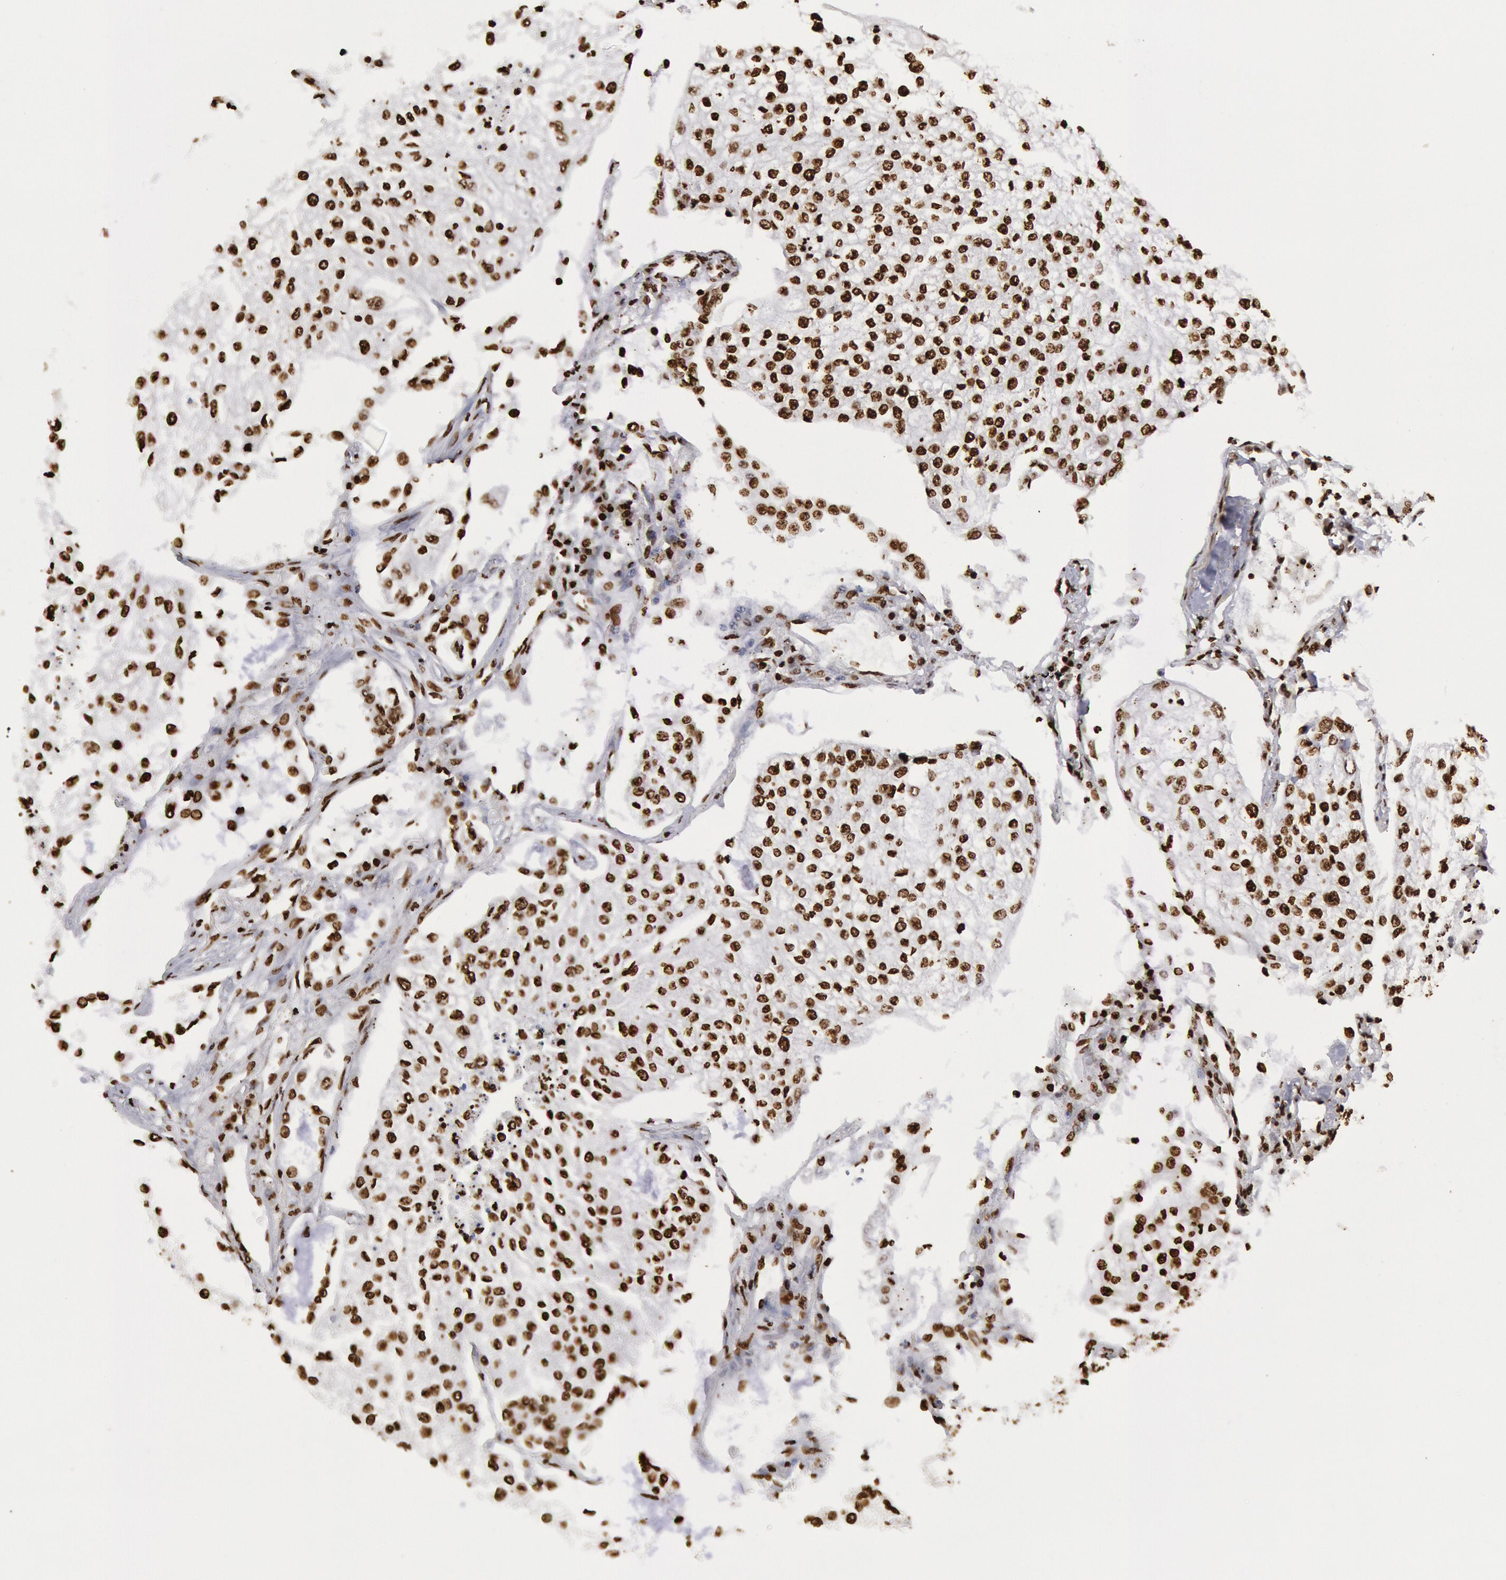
{"staining": {"intensity": "moderate", "quantity": ">75%", "location": "nuclear"}, "tissue": "lung cancer", "cell_type": "Tumor cells", "image_type": "cancer", "snomed": [{"axis": "morphology", "description": "Squamous cell carcinoma, NOS"}, {"axis": "topography", "description": "Lung"}], "caption": "This image reveals lung cancer stained with IHC to label a protein in brown. The nuclear of tumor cells show moderate positivity for the protein. Nuclei are counter-stained blue.", "gene": "H3-4", "patient": {"sex": "male", "age": 75}}